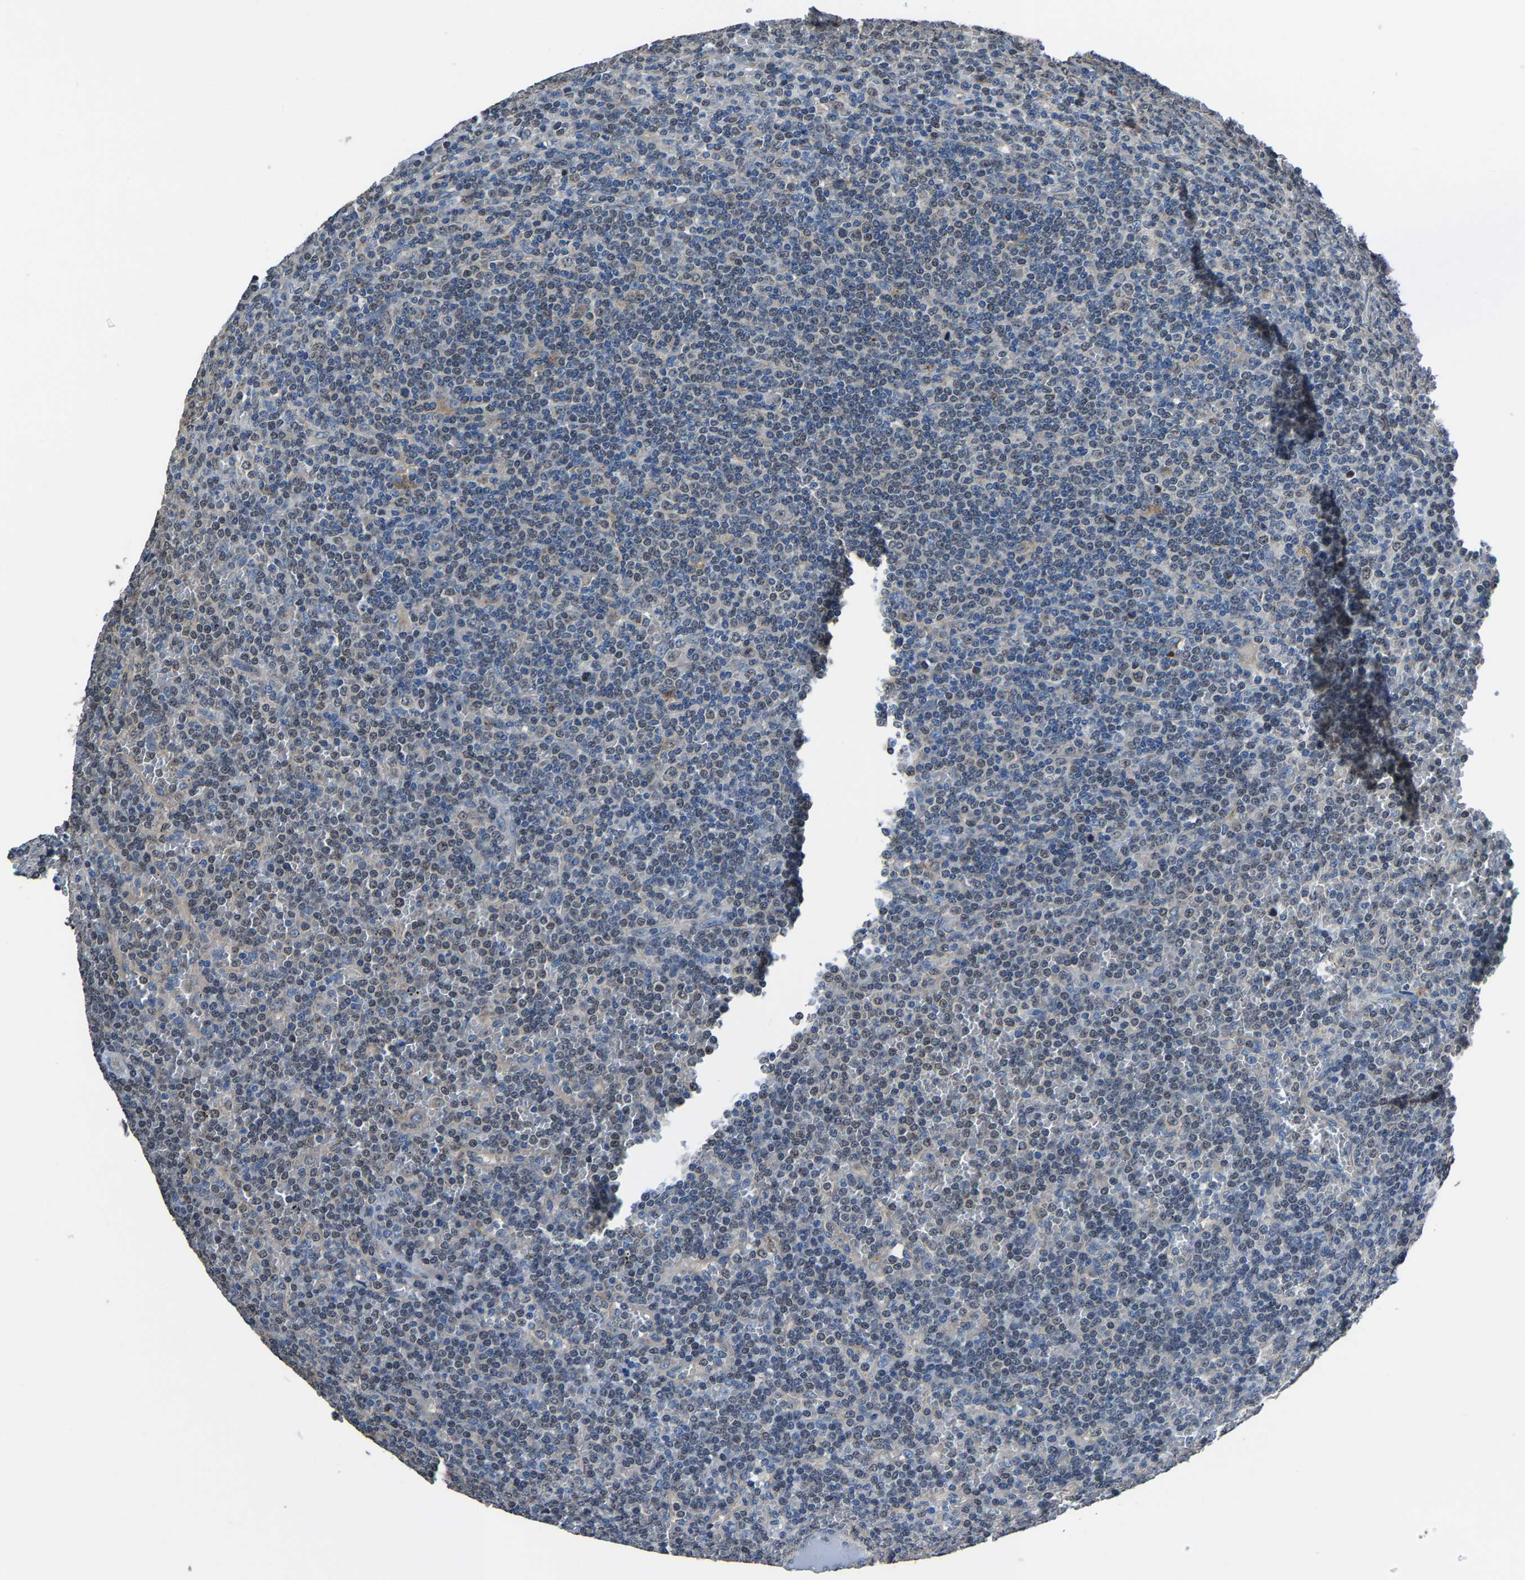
{"staining": {"intensity": "weak", "quantity": "<25%", "location": "nuclear"}, "tissue": "lymphoma", "cell_type": "Tumor cells", "image_type": "cancer", "snomed": [{"axis": "morphology", "description": "Malignant lymphoma, non-Hodgkin's type, Low grade"}, {"axis": "topography", "description": "Spleen"}], "caption": "This image is of malignant lymphoma, non-Hodgkin's type (low-grade) stained with immunohistochemistry to label a protein in brown with the nuclei are counter-stained blue. There is no staining in tumor cells.", "gene": "STRBP", "patient": {"sex": "female", "age": 19}}